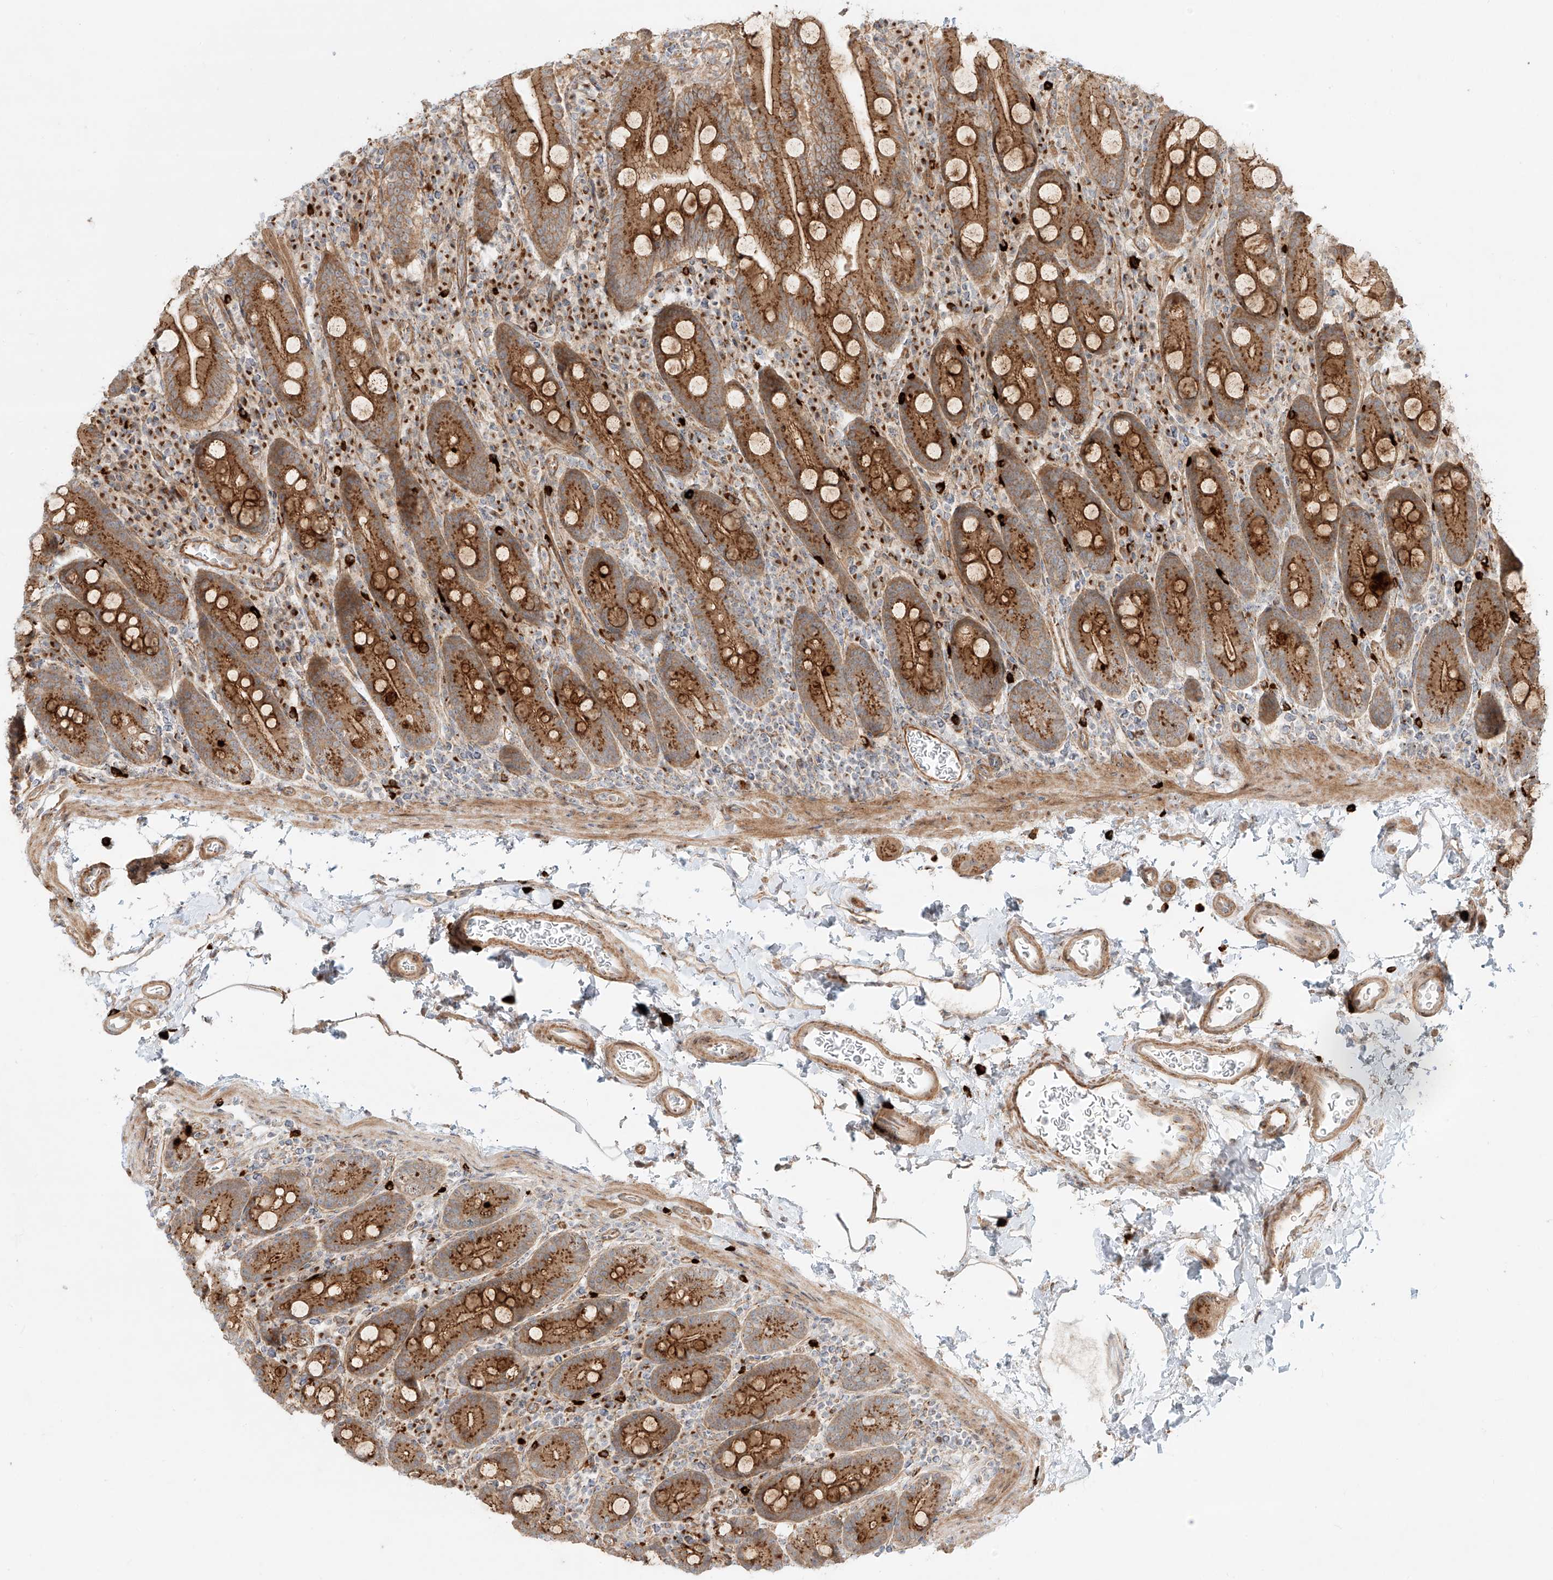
{"staining": {"intensity": "moderate", "quantity": ">75%", "location": "cytoplasmic/membranous"}, "tissue": "duodenum", "cell_type": "Glandular cells", "image_type": "normal", "snomed": [{"axis": "morphology", "description": "Normal tissue, NOS"}, {"axis": "topography", "description": "Duodenum"}], "caption": "Immunohistochemical staining of benign human duodenum shows medium levels of moderate cytoplasmic/membranous expression in about >75% of glandular cells. (brown staining indicates protein expression, while blue staining denotes nuclei).", "gene": "ZNF287", "patient": {"sex": "male", "age": 35}}